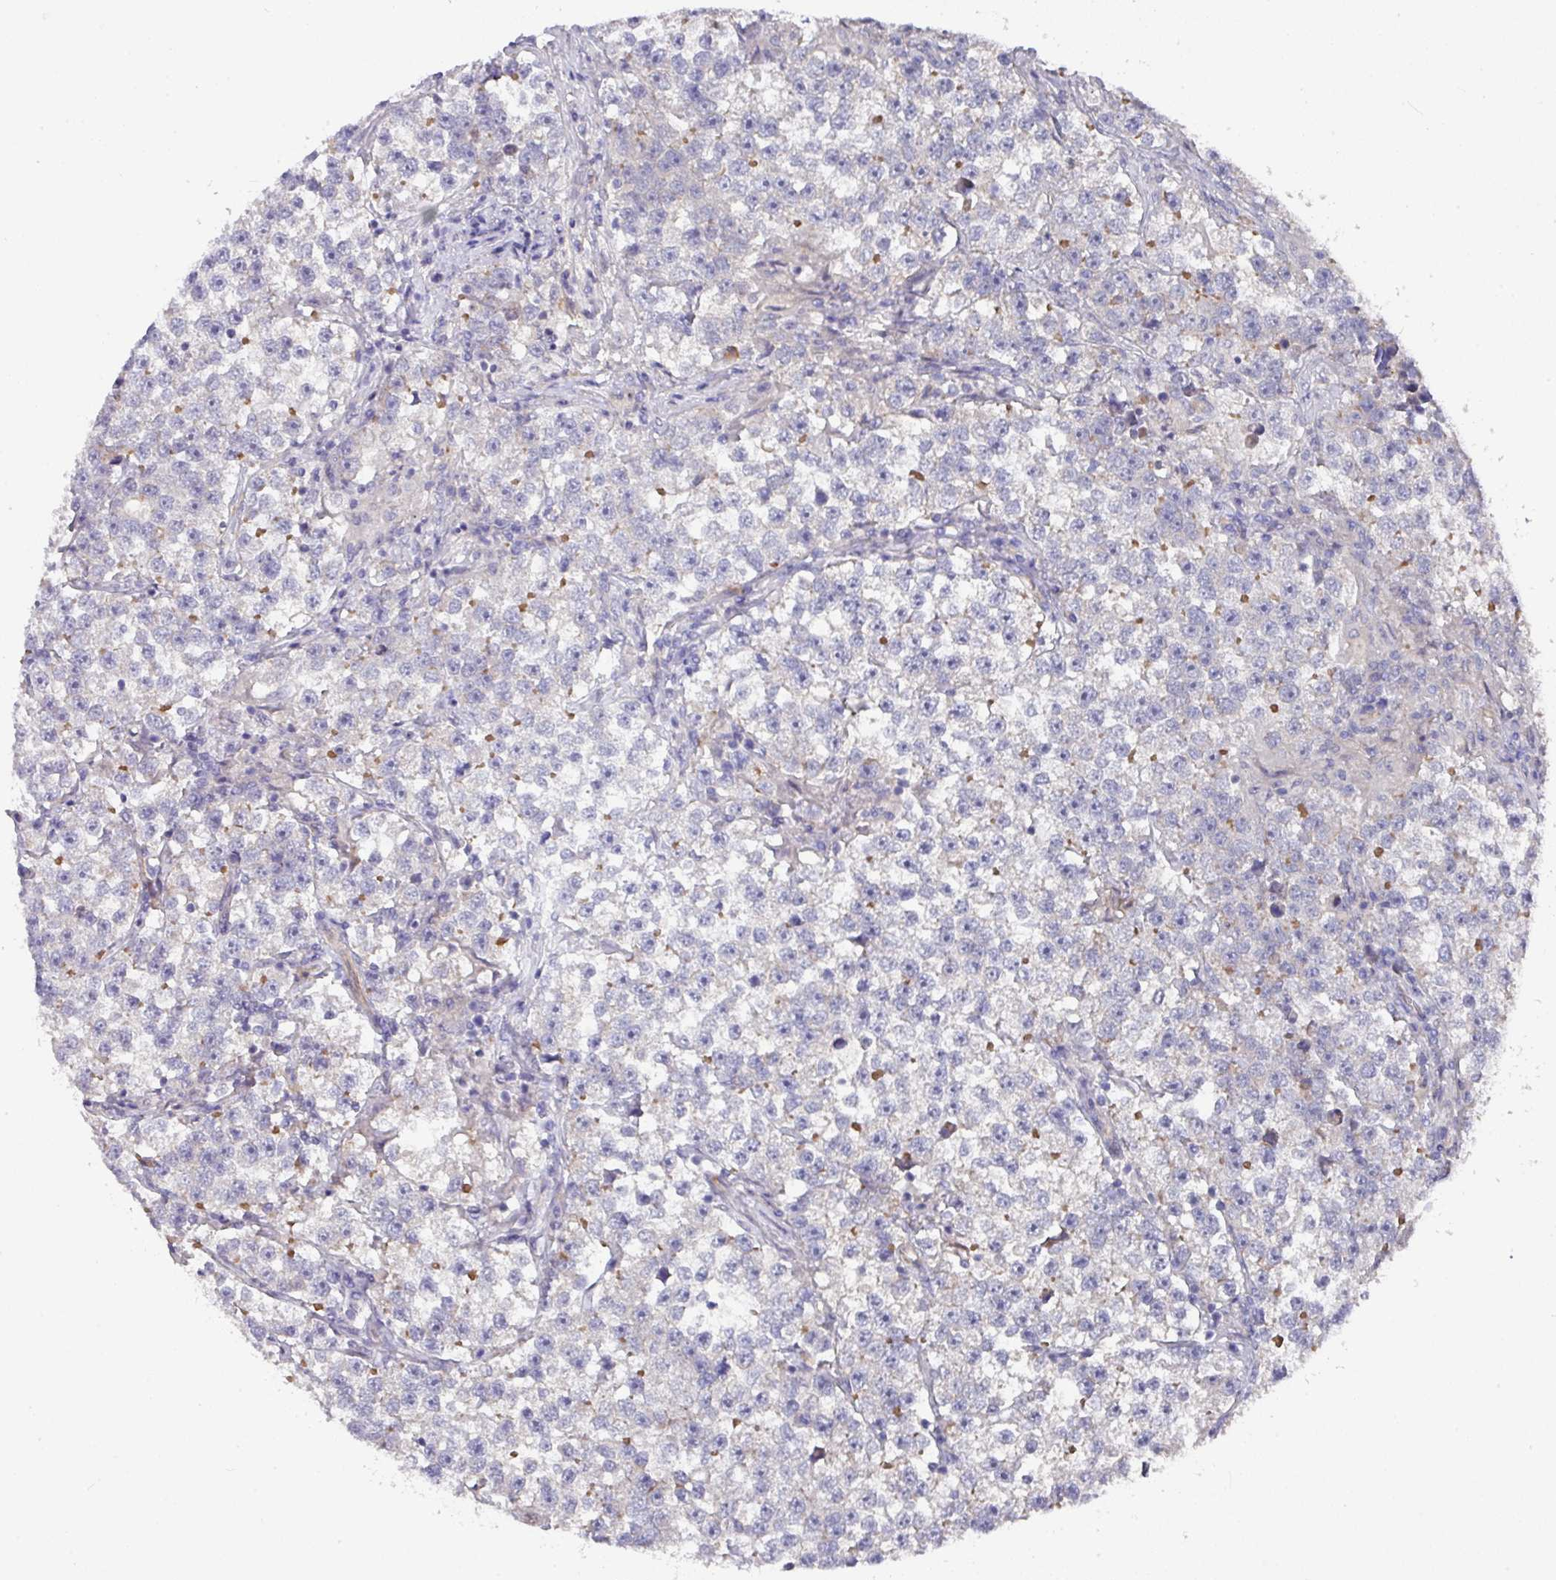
{"staining": {"intensity": "moderate", "quantity": "<25%", "location": "cytoplasmic/membranous"}, "tissue": "testis cancer", "cell_type": "Tumor cells", "image_type": "cancer", "snomed": [{"axis": "morphology", "description": "Seminoma, NOS"}, {"axis": "topography", "description": "Testis"}], "caption": "Moderate cytoplasmic/membranous expression is appreciated in about <25% of tumor cells in testis cancer.", "gene": "PRR5", "patient": {"sex": "male", "age": 46}}